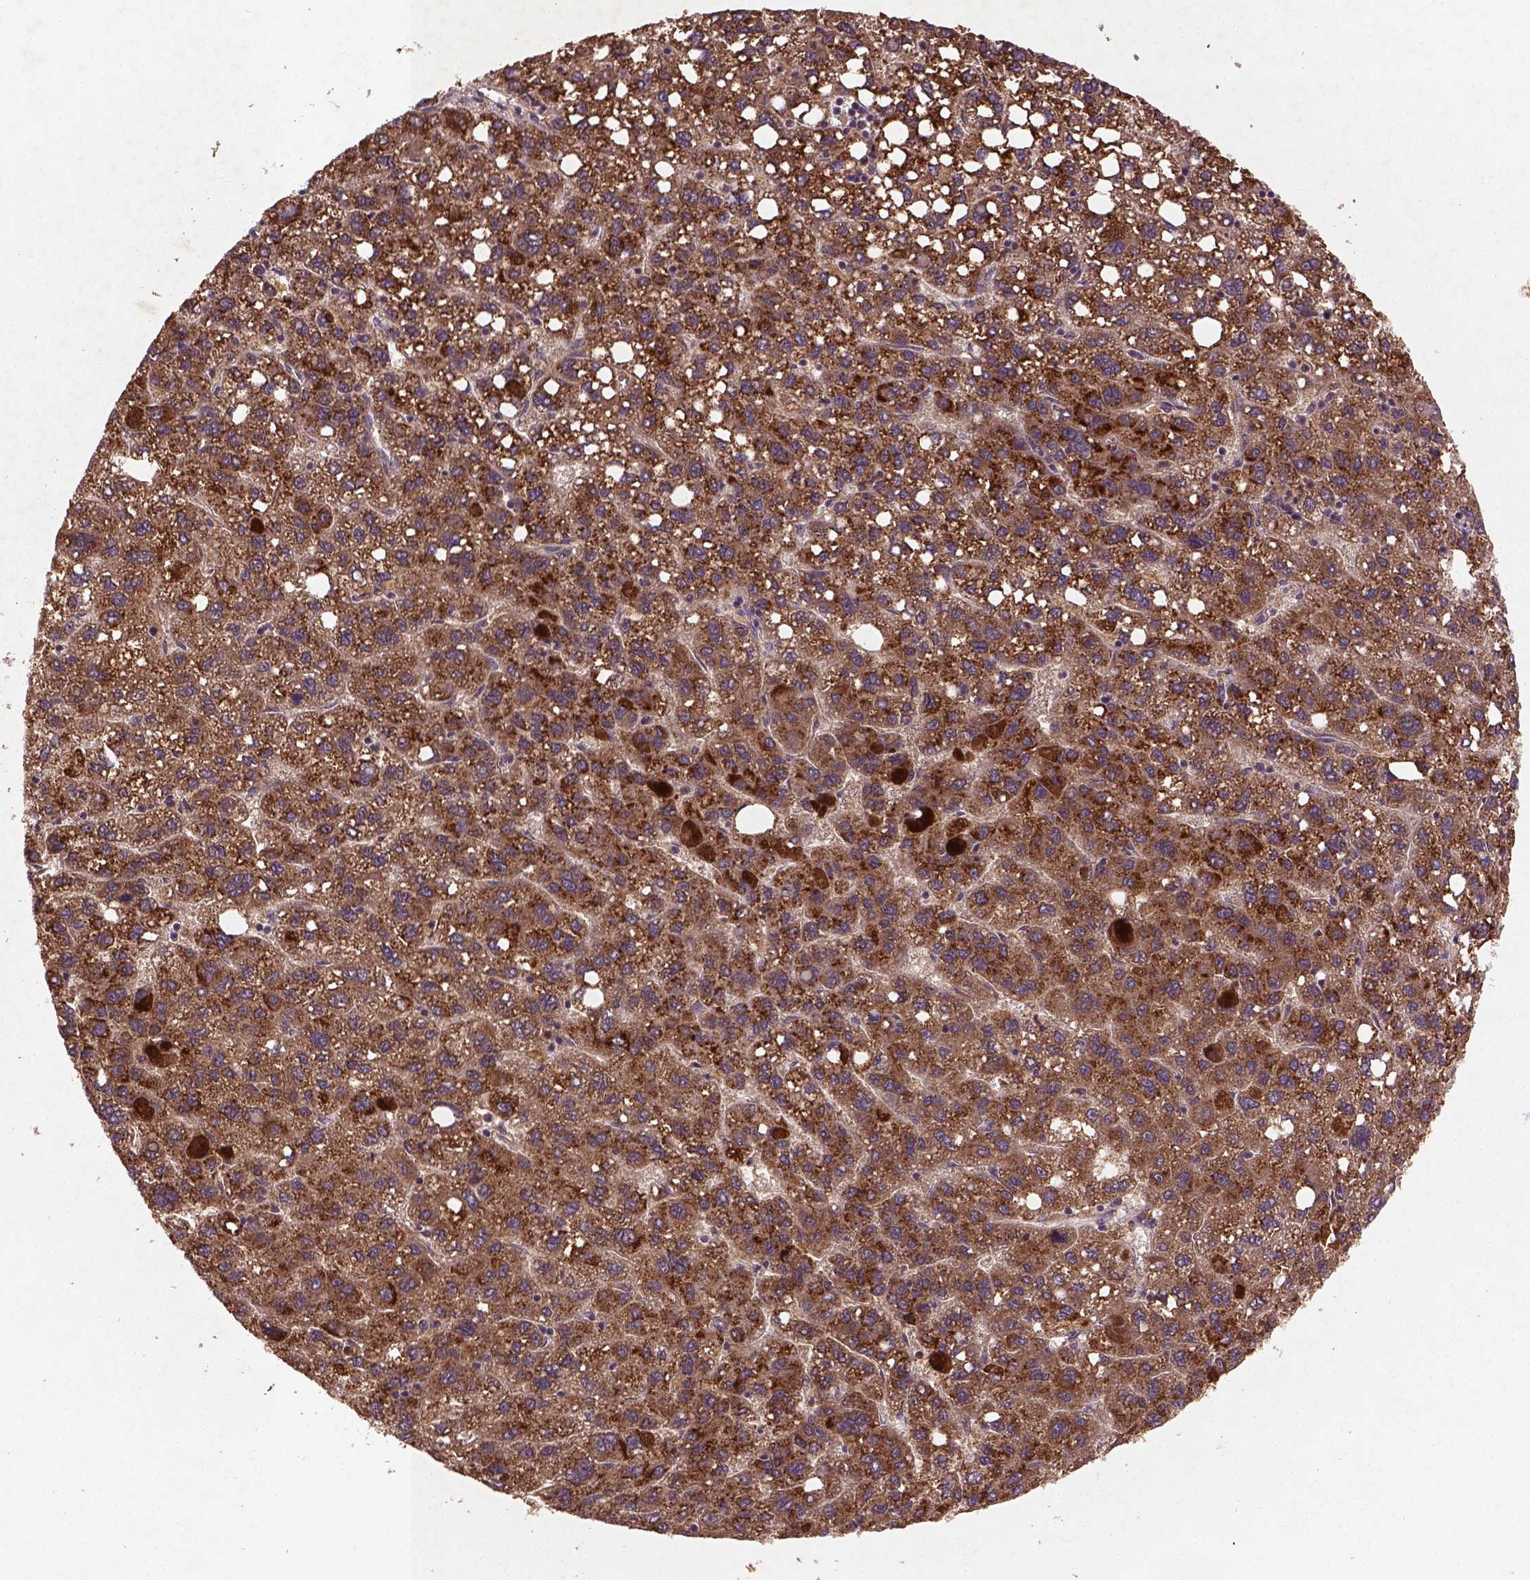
{"staining": {"intensity": "moderate", "quantity": ">75%", "location": "cytoplasmic/membranous"}, "tissue": "liver cancer", "cell_type": "Tumor cells", "image_type": "cancer", "snomed": [{"axis": "morphology", "description": "Carcinoma, Hepatocellular, NOS"}, {"axis": "topography", "description": "Liver"}], "caption": "Protein analysis of hepatocellular carcinoma (liver) tissue displays moderate cytoplasmic/membranous expression in about >75% of tumor cells.", "gene": "NIPAL2", "patient": {"sex": "female", "age": 82}}